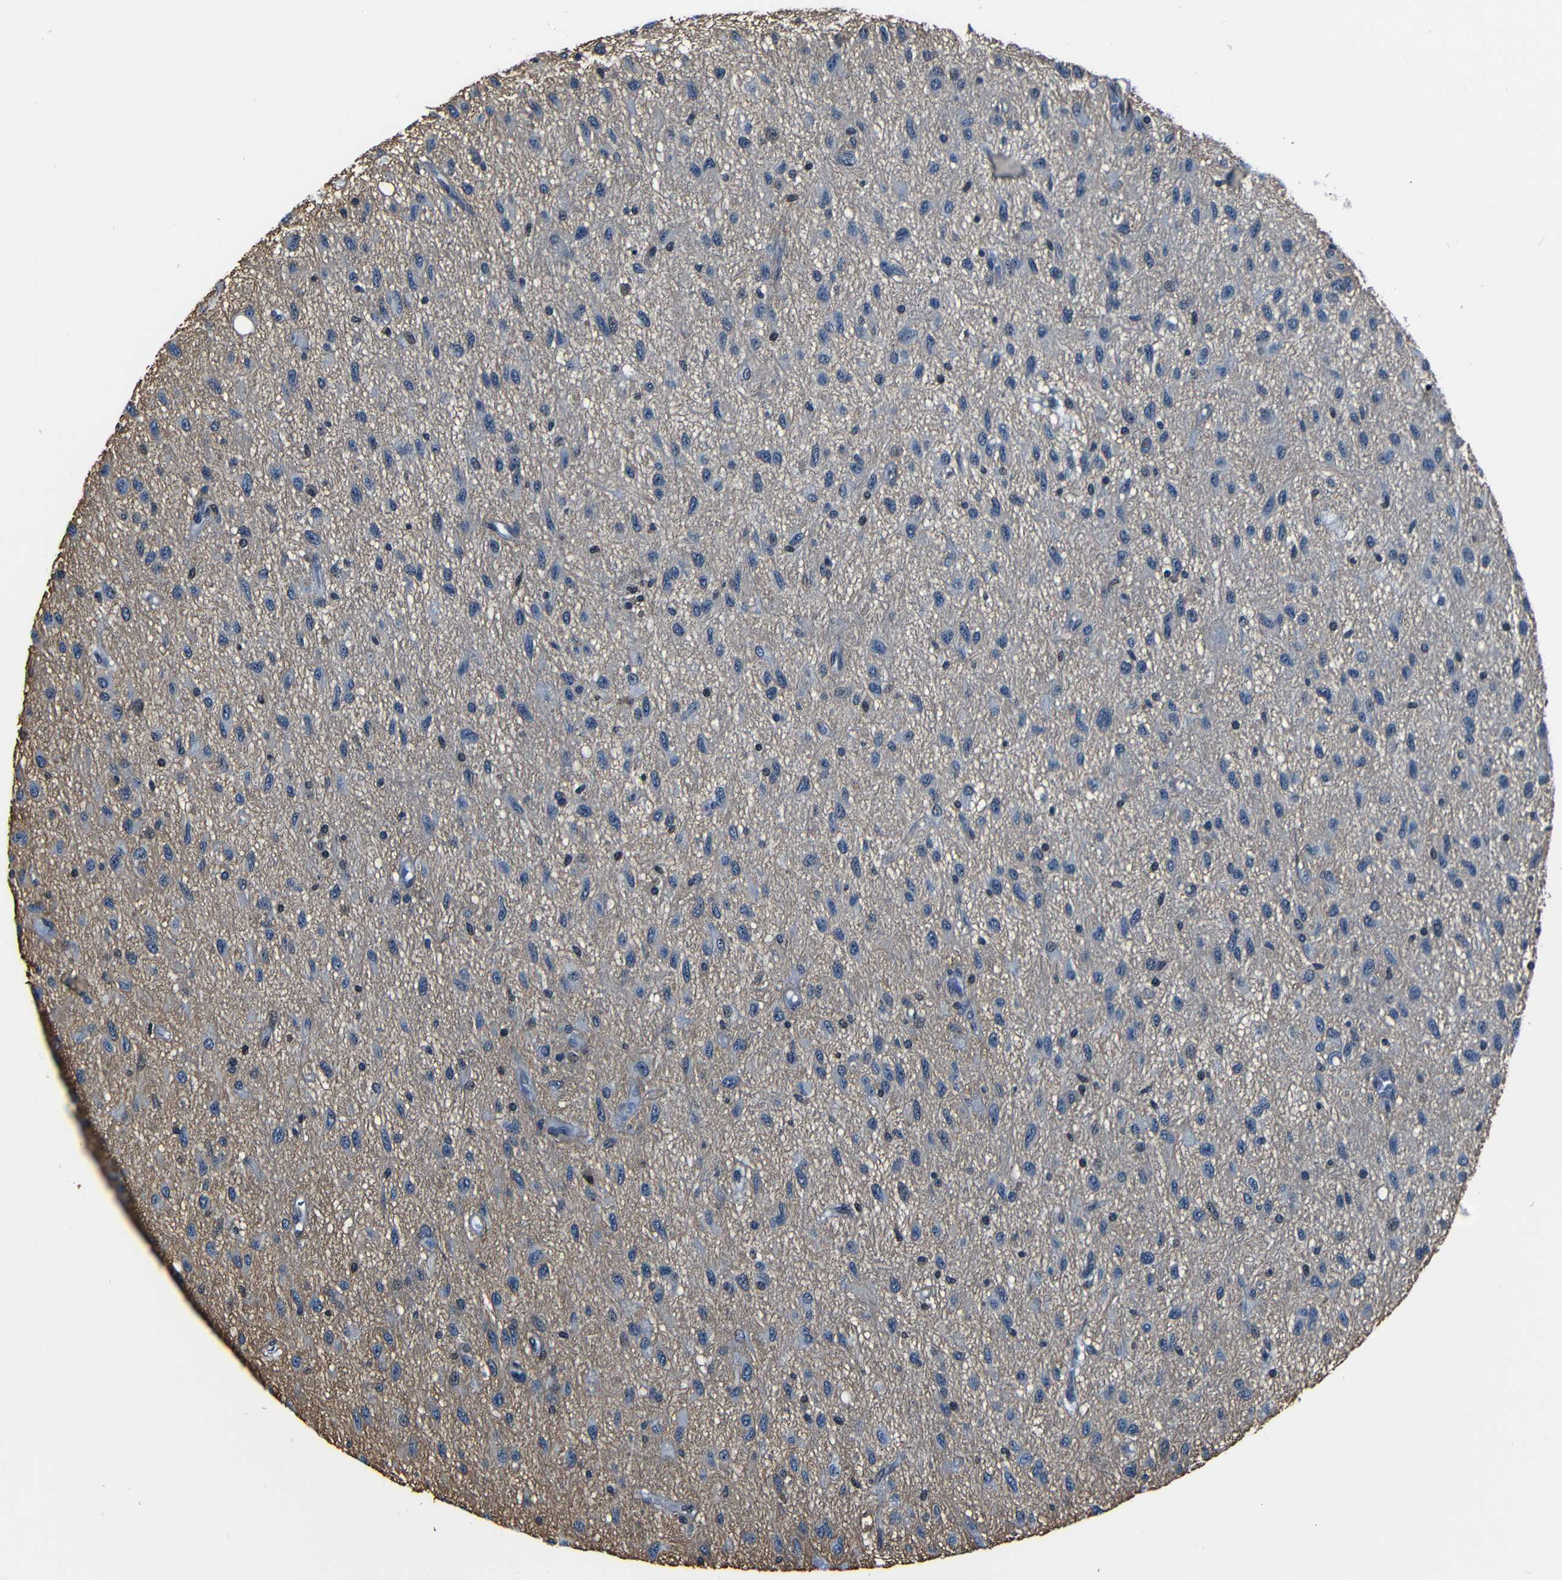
{"staining": {"intensity": "negative", "quantity": "none", "location": "none"}, "tissue": "glioma", "cell_type": "Tumor cells", "image_type": "cancer", "snomed": [{"axis": "morphology", "description": "Glioma, malignant, Low grade"}, {"axis": "topography", "description": "Brain"}], "caption": "Glioma stained for a protein using immunohistochemistry shows no expression tumor cells.", "gene": "NCBP3", "patient": {"sex": "male", "age": 77}}